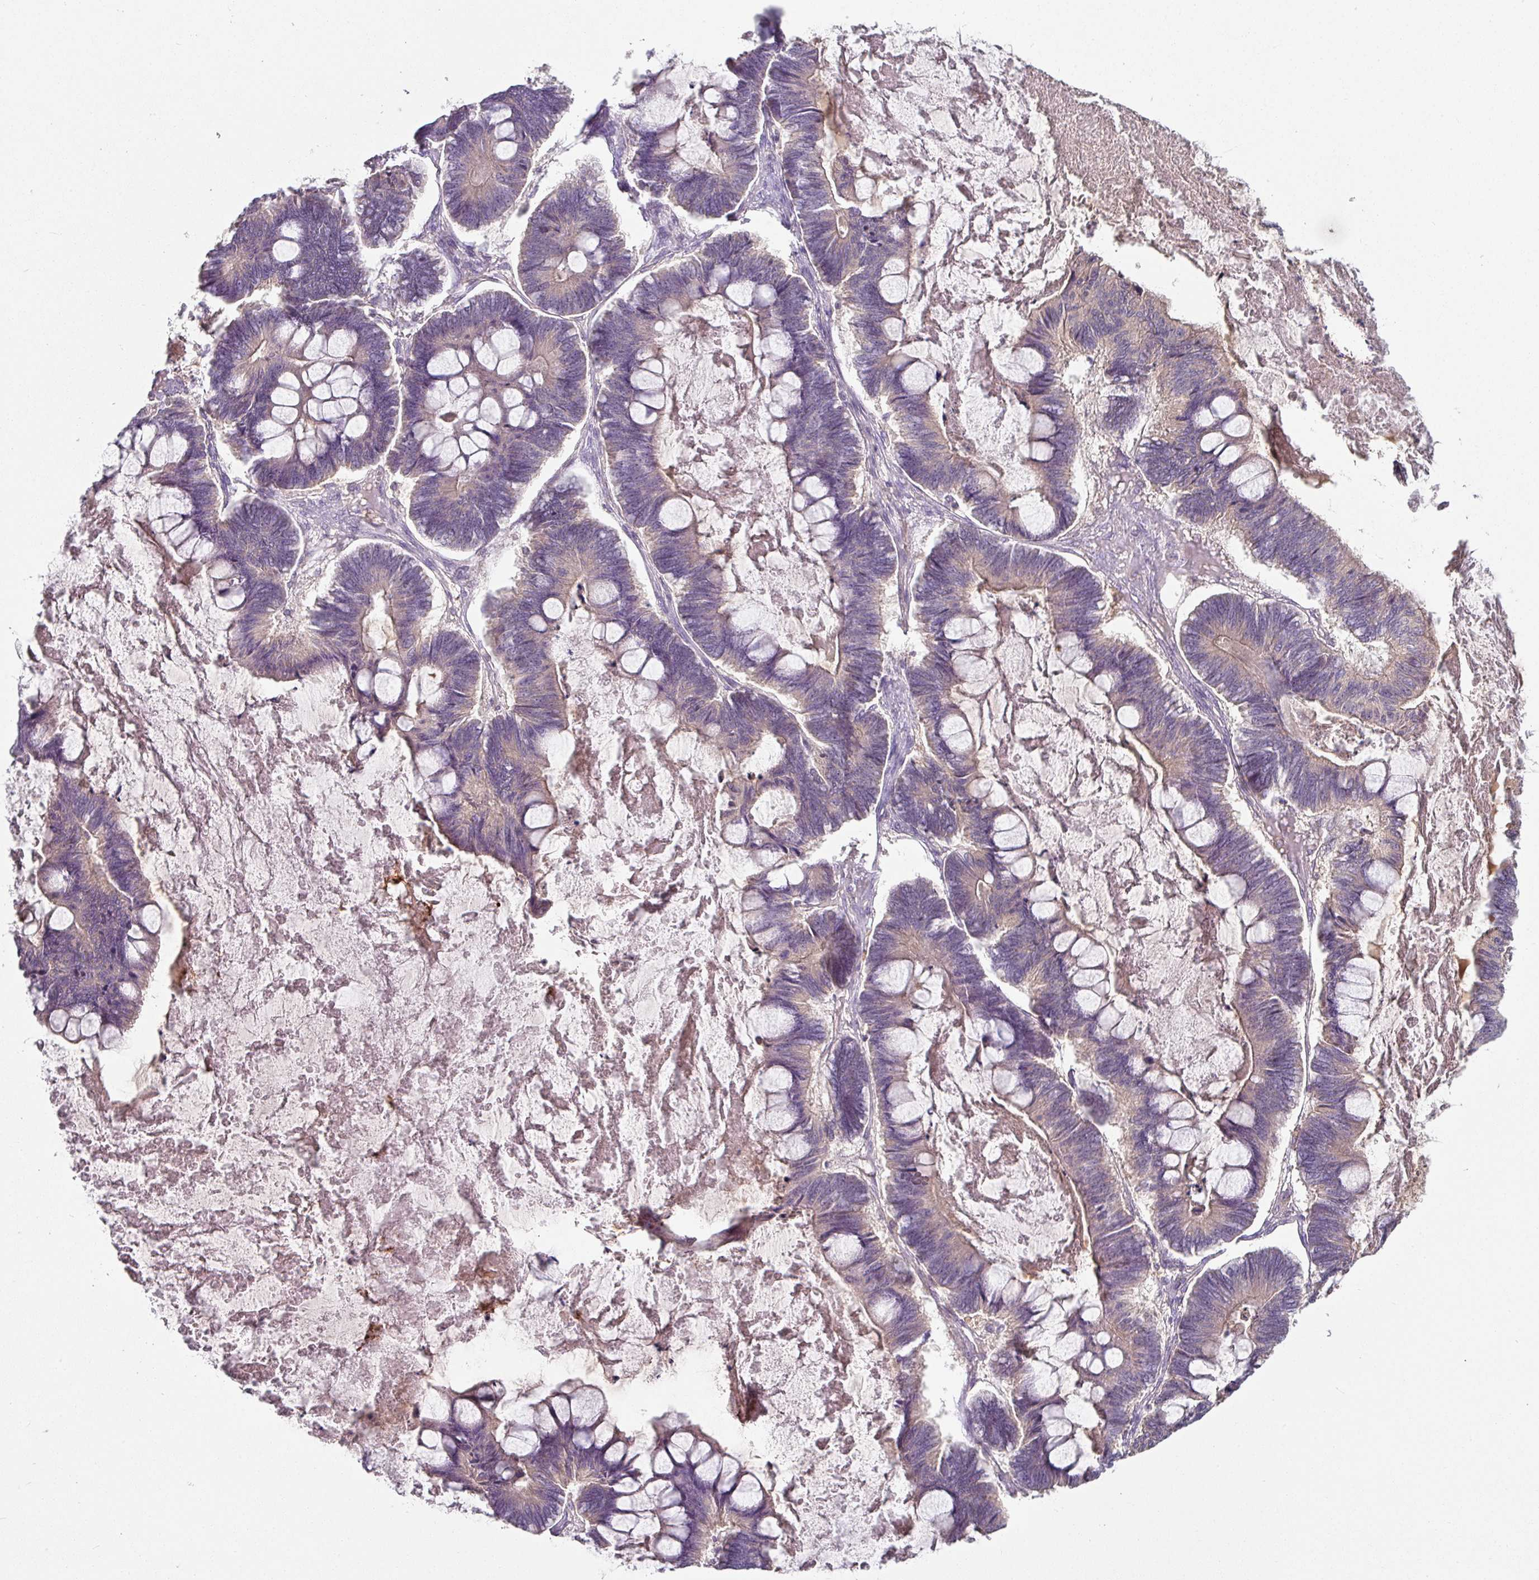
{"staining": {"intensity": "negative", "quantity": "none", "location": "none"}, "tissue": "ovarian cancer", "cell_type": "Tumor cells", "image_type": "cancer", "snomed": [{"axis": "morphology", "description": "Cystadenocarcinoma, mucinous, NOS"}, {"axis": "topography", "description": "Ovary"}], "caption": "Immunohistochemical staining of ovarian cancer demonstrates no significant expression in tumor cells.", "gene": "C4orf48", "patient": {"sex": "female", "age": 61}}